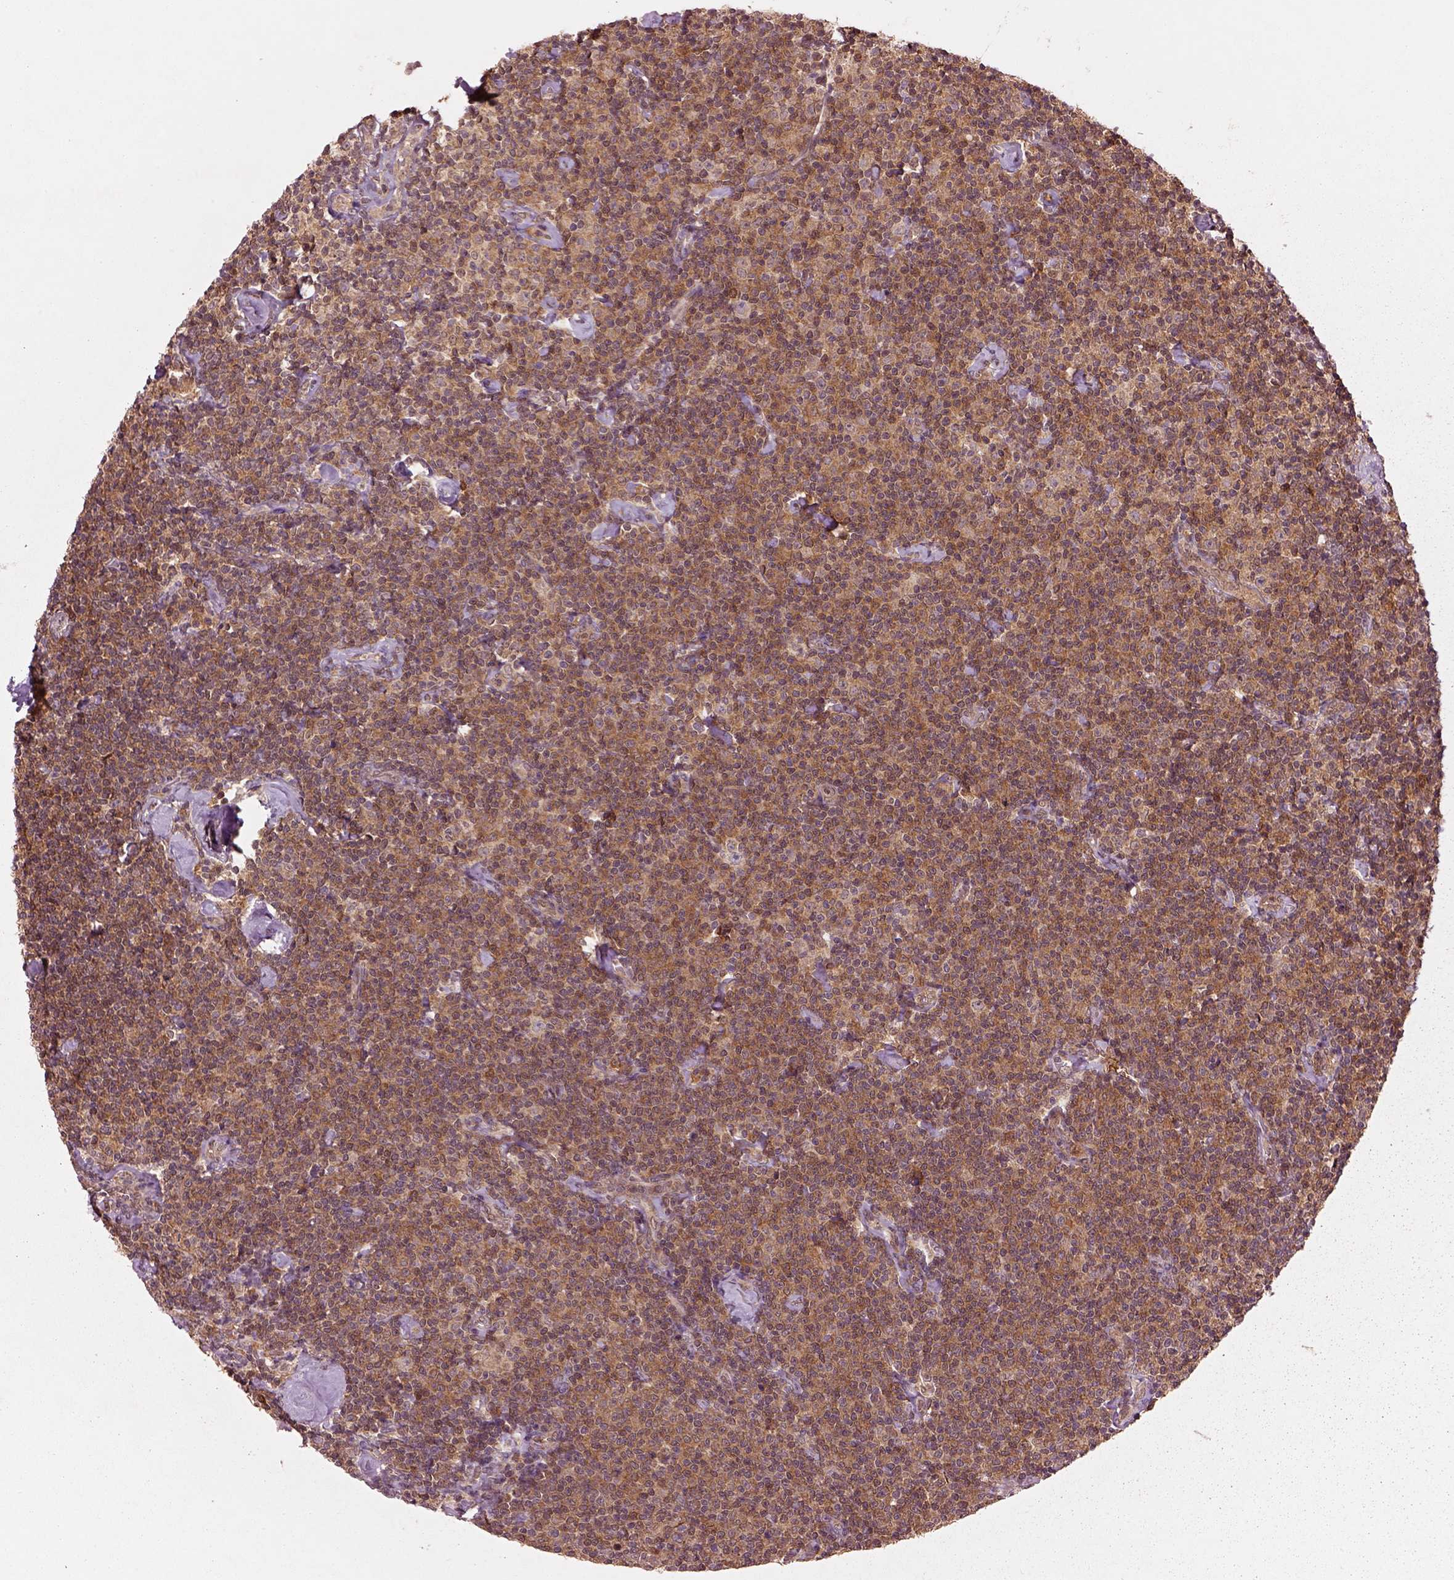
{"staining": {"intensity": "moderate", "quantity": ">75%", "location": "cytoplasmic/membranous"}, "tissue": "lymphoma", "cell_type": "Tumor cells", "image_type": "cancer", "snomed": [{"axis": "morphology", "description": "Malignant lymphoma, non-Hodgkin's type, Low grade"}, {"axis": "topography", "description": "Lymph node"}], "caption": "The photomicrograph demonstrates staining of lymphoma, revealing moderate cytoplasmic/membranous protein positivity (brown color) within tumor cells.", "gene": "MDP1", "patient": {"sex": "male", "age": 81}}